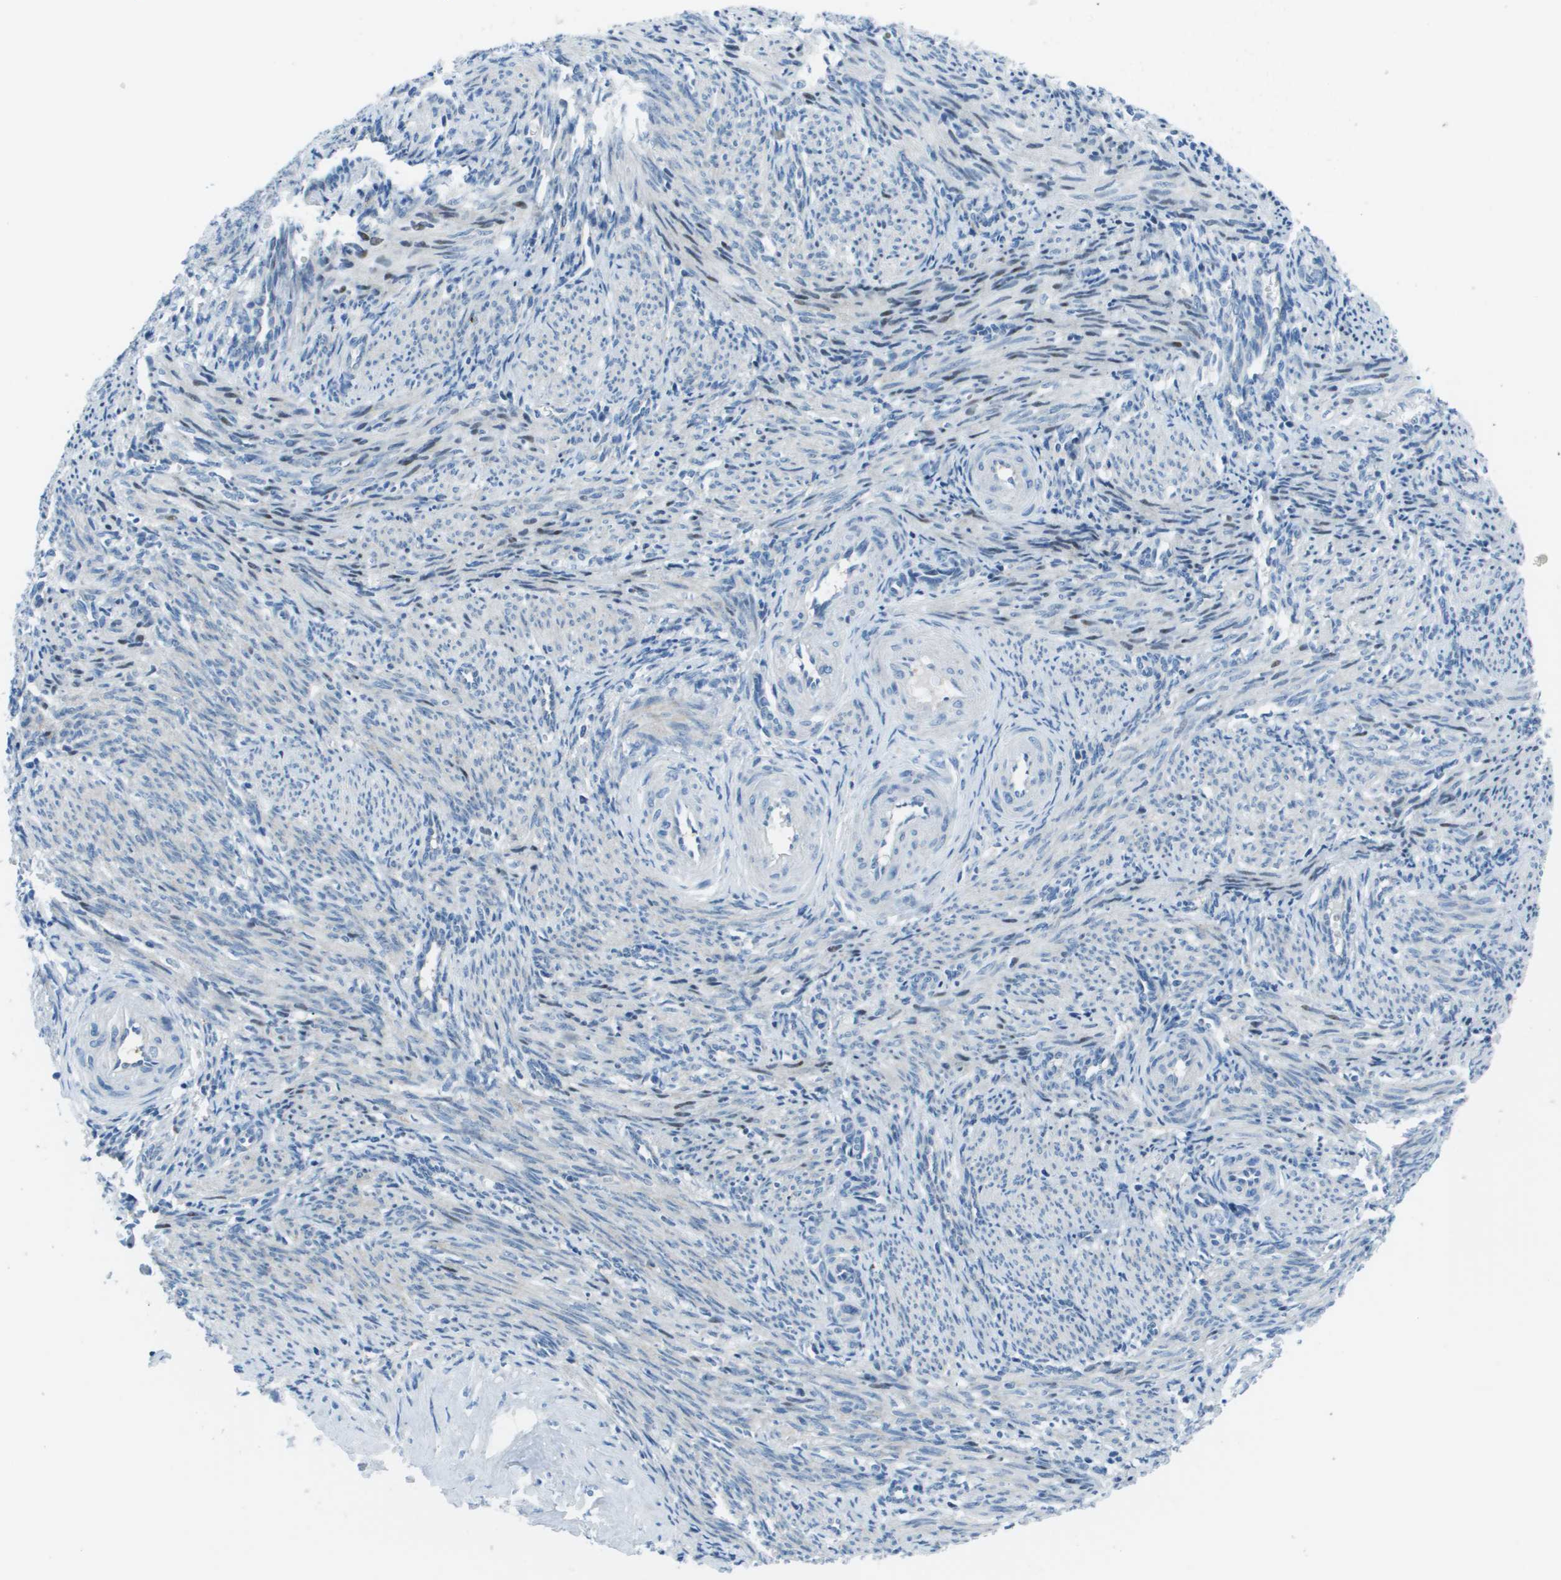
{"staining": {"intensity": "negative", "quantity": "none", "location": "none"}, "tissue": "smooth muscle", "cell_type": "Smooth muscle cells", "image_type": "normal", "snomed": [{"axis": "morphology", "description": "Normal tissue, NOS"}, {"axis": "topography", "description": "Endometrium"}], "caption": "Smooth muscle cells show no significant expression in normal smooth muscle. Nuclei are stained in blue.", "gene": "STIP1", "patient": {"sex": "female", "age": 33}}